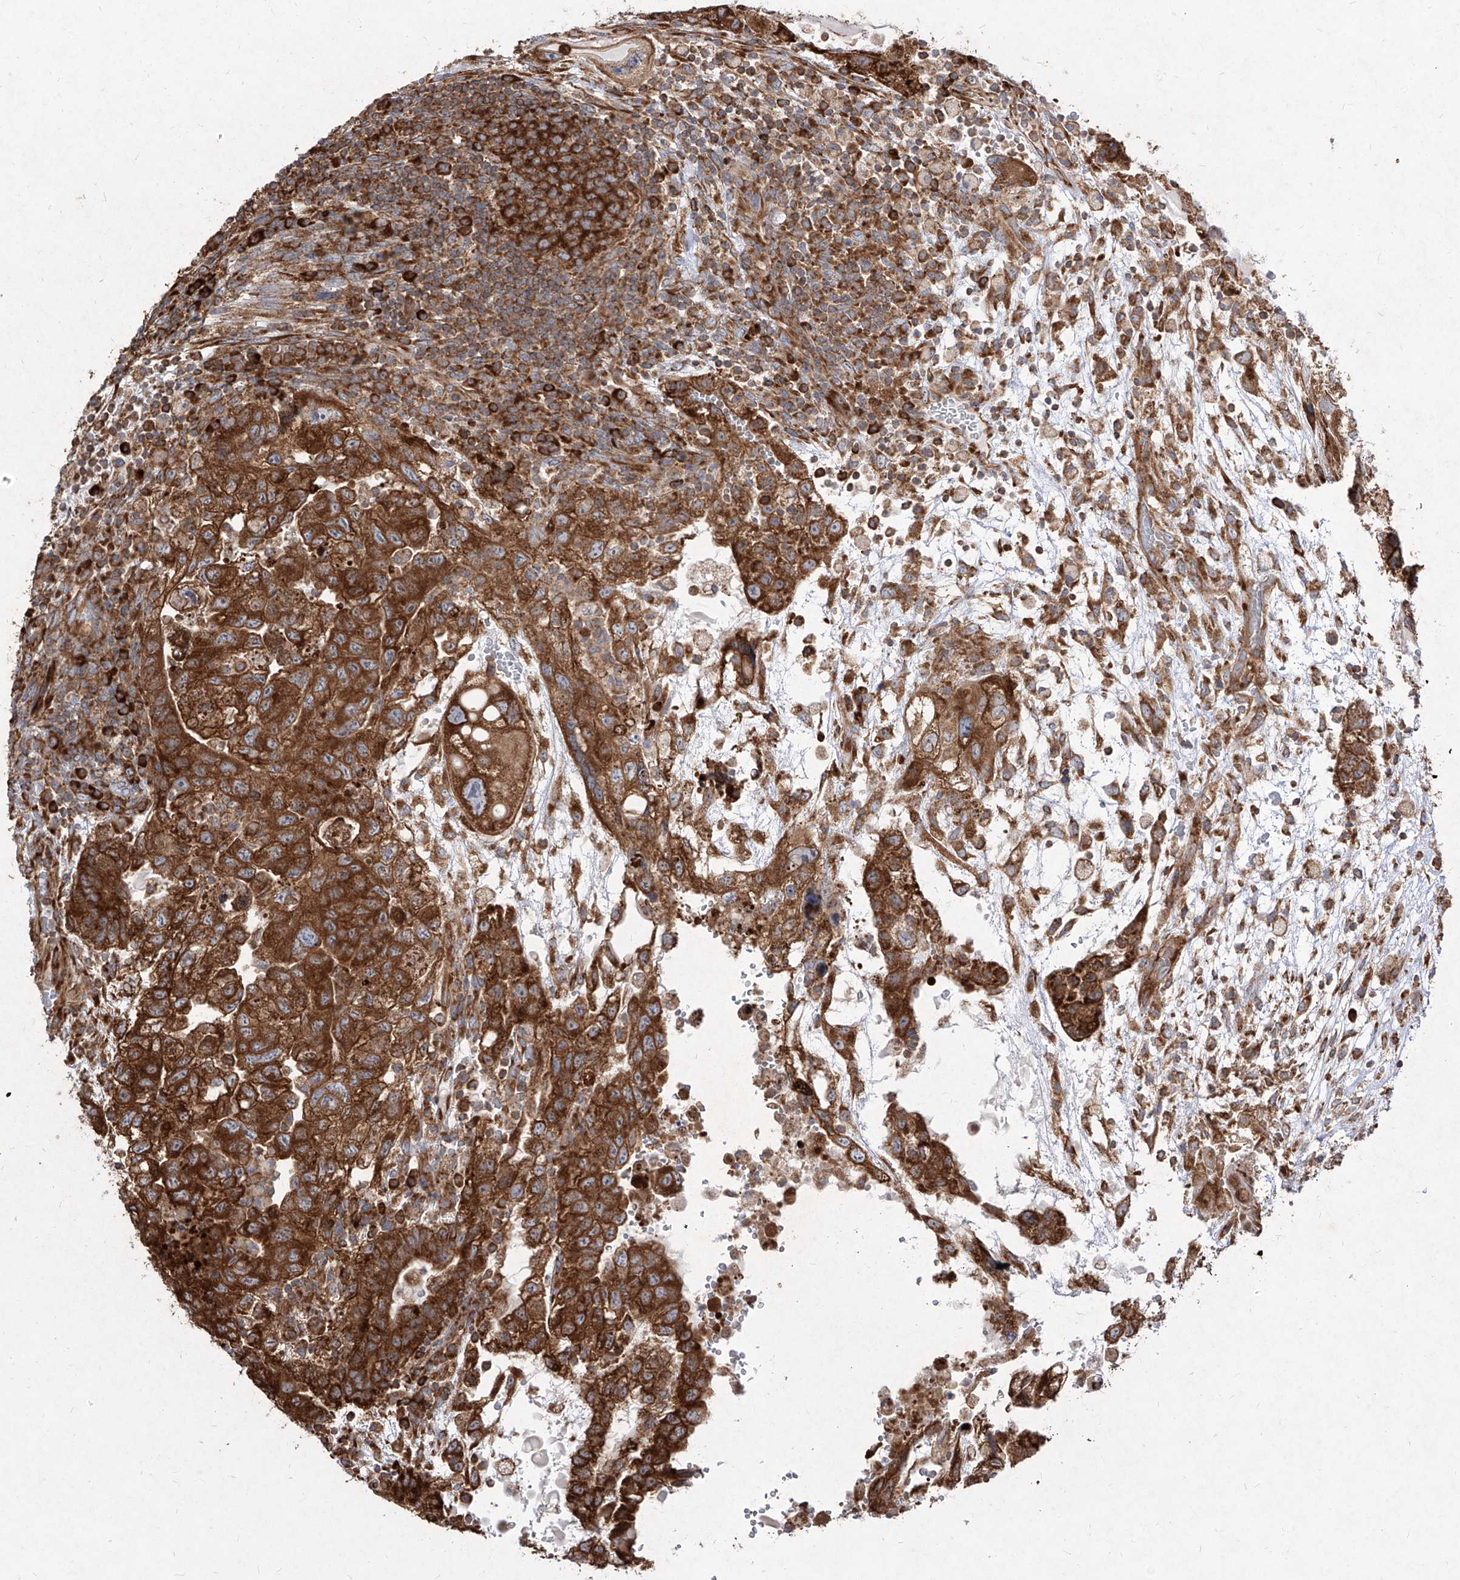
{"staining": {"intensity": "strong", "quantity": ">75%", "location": "cytoplasmic/membranous"}, "tissue": "testis cancer", "cell_type": "Tumor cells", "image_type": "cancer", "snomed": [{"axis": "morphology", "description": "Carcinoma, Embryonal, NOS"}, {"axis": "topography", "description": "Testis"}], "caption": "Testis cancer stained for a protein (brown) exhibits strong cytoplasmic/membranous positive staining in approximately >75% of tumor cells.", "gene": "RPS25", "patient": {"sex": "male", "age": 36}}